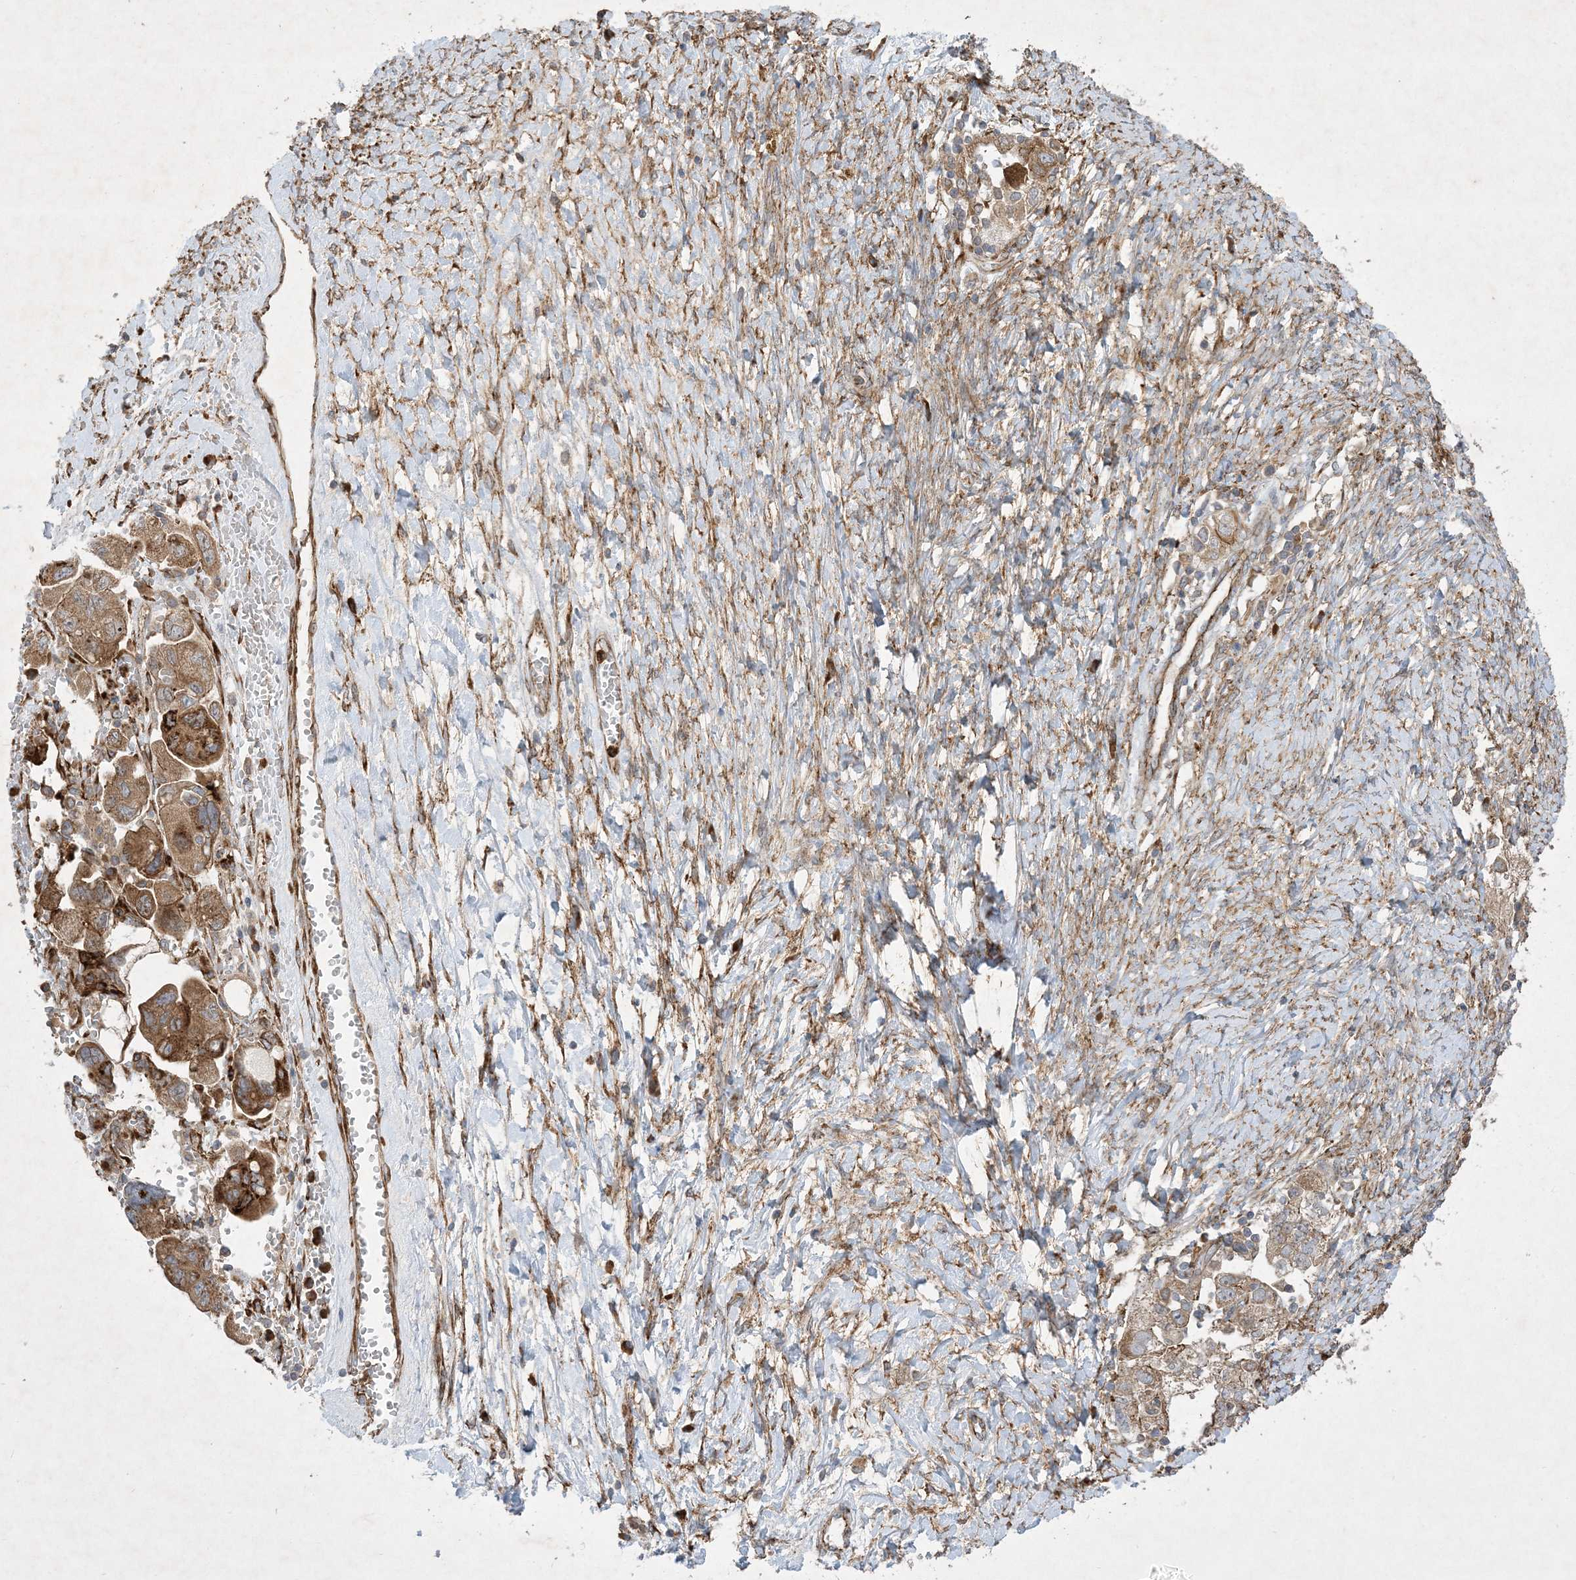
{"staining": {"intensity": "moderate", "quantity": ">75%", "location": "cytoplasmic/membranous"}, "tissue": "ovarian cancer", "cell_type": "Tumor cells", "image_type": "cancer", "snomed": [{"axis": "morphology", "description": "Carcinoma, NOS"}, {"axis": "morphology", "description": "Cystadenocarcinoma, serous, NOS"}, {"axis": "topography", "description": "Ovary"}], "caption": "Carcinoma (ovarian) stained with immunohistochemistry (IHC) demonstrates moderate cytoplasmic/membranous staining in approximately >75% of tumor cells. (IHC, brightfield microscopy, high magnification).", "gene": "OTOP1", "patient": {"sex": "female", "age": 69}}